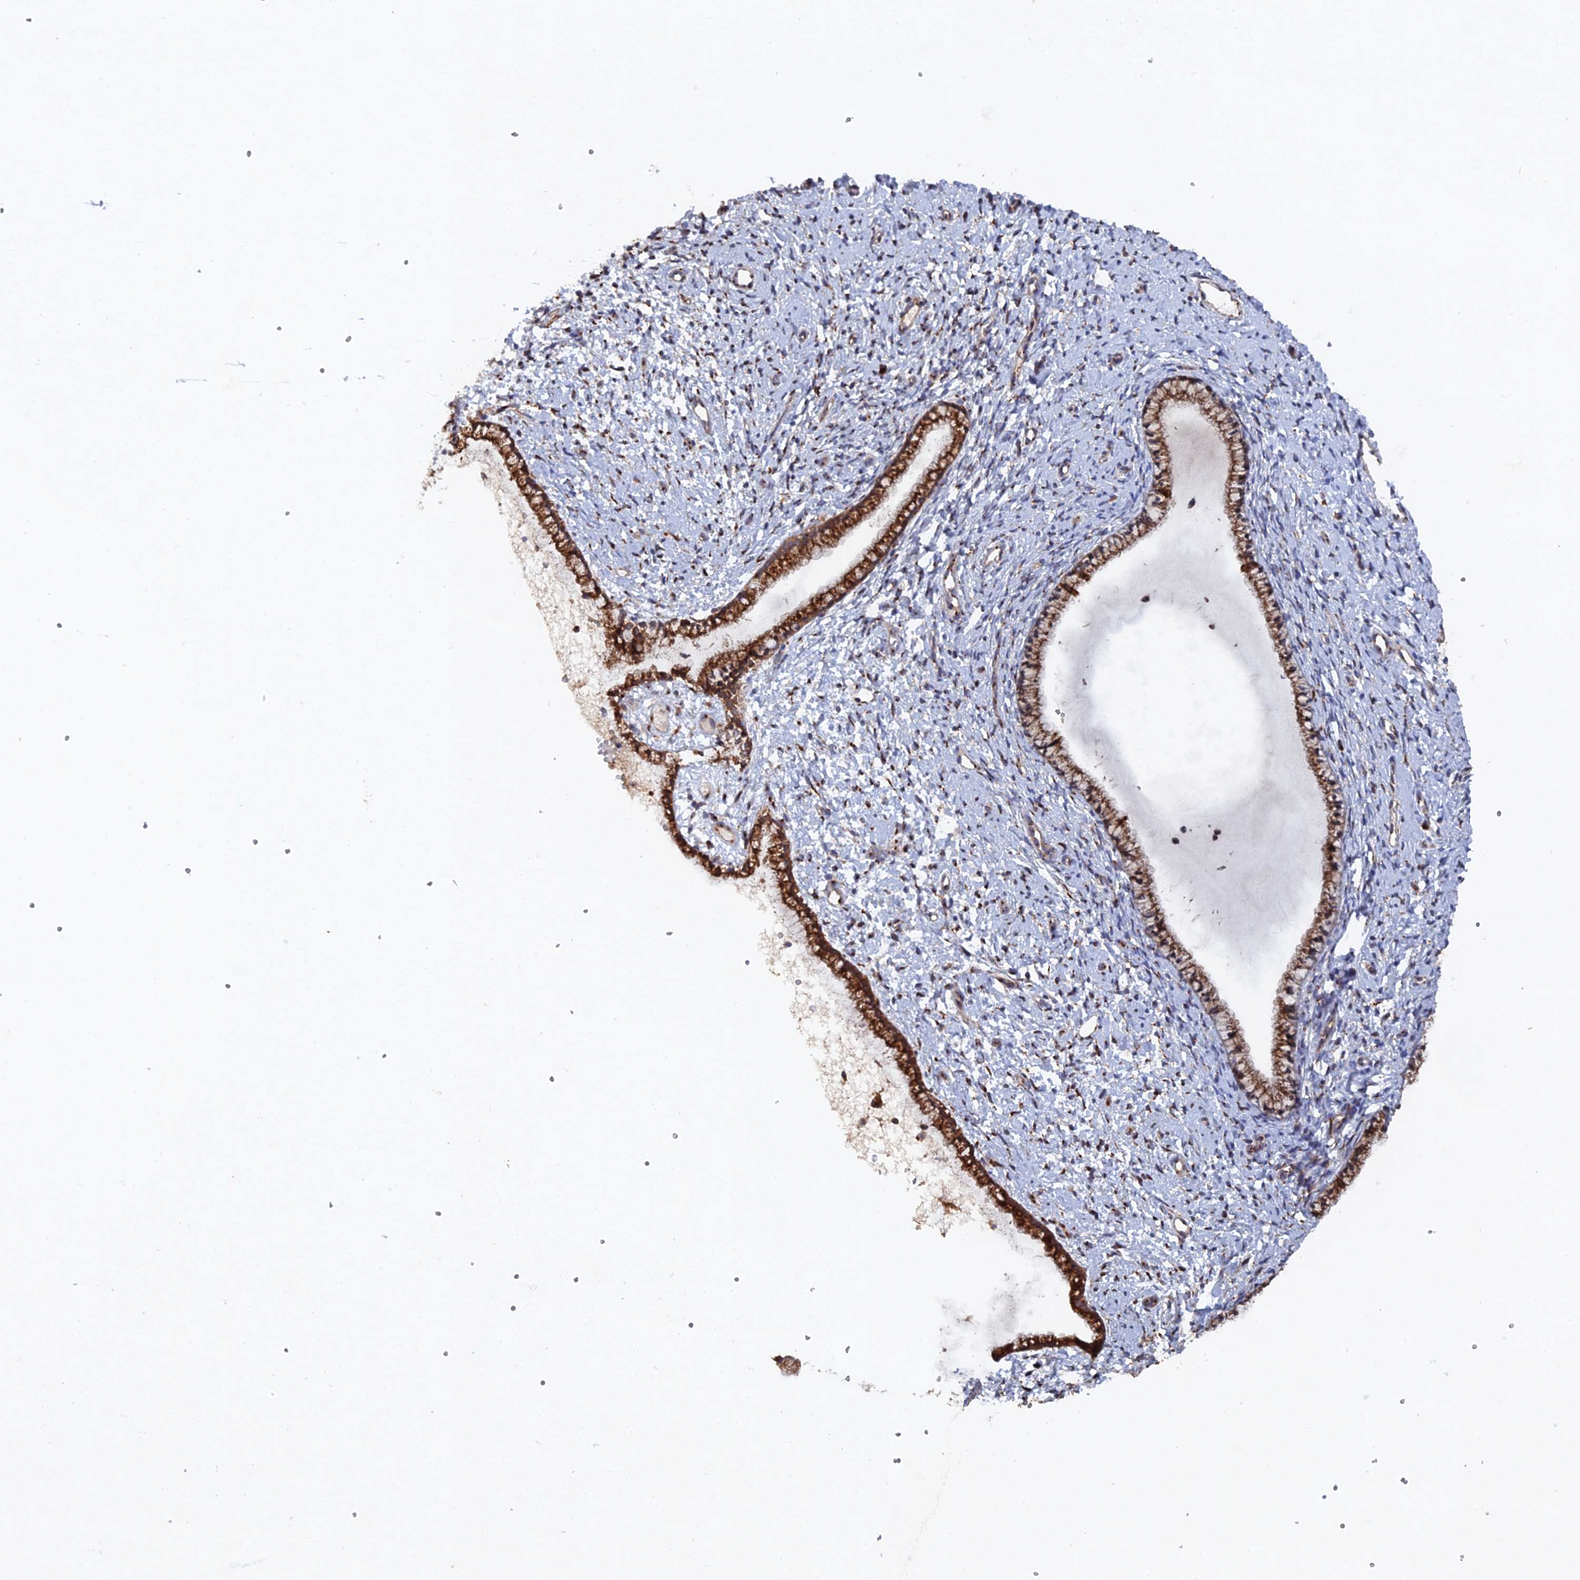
{"staining": {"intensity": "strong", "quantity": ">75%", "location": "cytoplasmic/membranous"}, "tissue": "cervix", "cell_type": "Glandular cells", "image_type": "normal", "snomed": [{"axis": "morphology", "description": "Normal tissue, NOS"}, {"axis": "topography", "description": "Cervix"}], "caption": "Strong cytoplasmic/membranous protein staining is identified in approximately >75% of glandular cells in cervix. Nuclei are stained in blue.", "gene": "VPS37C", "patient": {"sex": "female", "age": 57}}